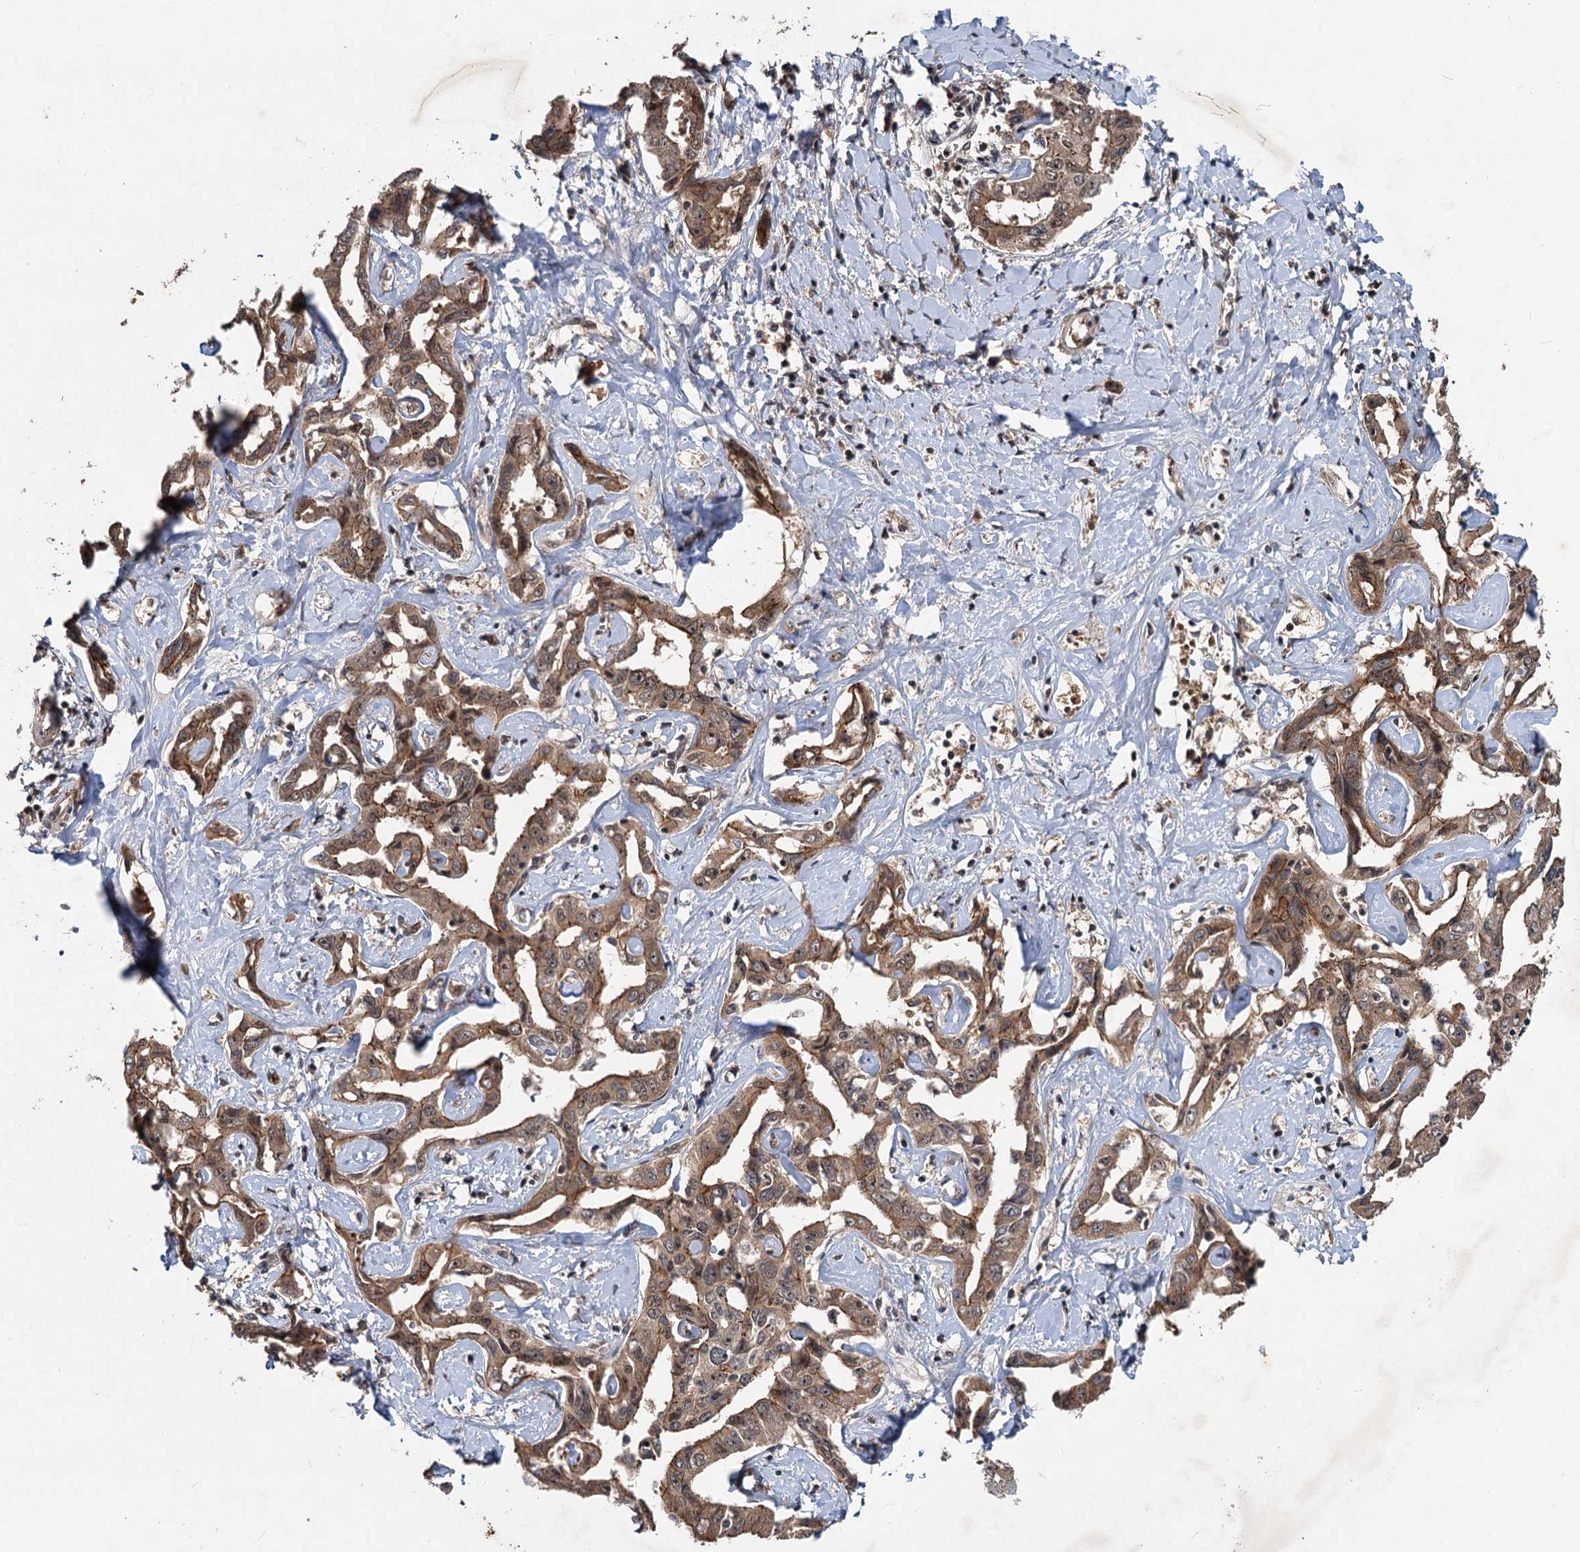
{"staining": {"intensity": "moderate", "quantity": ">75%", "location": "cytoplasmic/membranous"}, "tissue": "liver cancer", "cell_type": "Tumor cells", "image_type": "cancer", "snomed": [{"axis": "morphology", "description": "Cholangiocarcinoma"}, {"axis": "topography", "description": "Liver"}], "caption": "IHC photomicrograph of human cholangiocarcinoma (liver) stained for a protein (brown), which exhibits medium levels of moderate cytoplasmic/membranous positivity in about >75% of tumor cells.", "gene": "RITA1", "patient": {"sex": "male", "age": 59}}